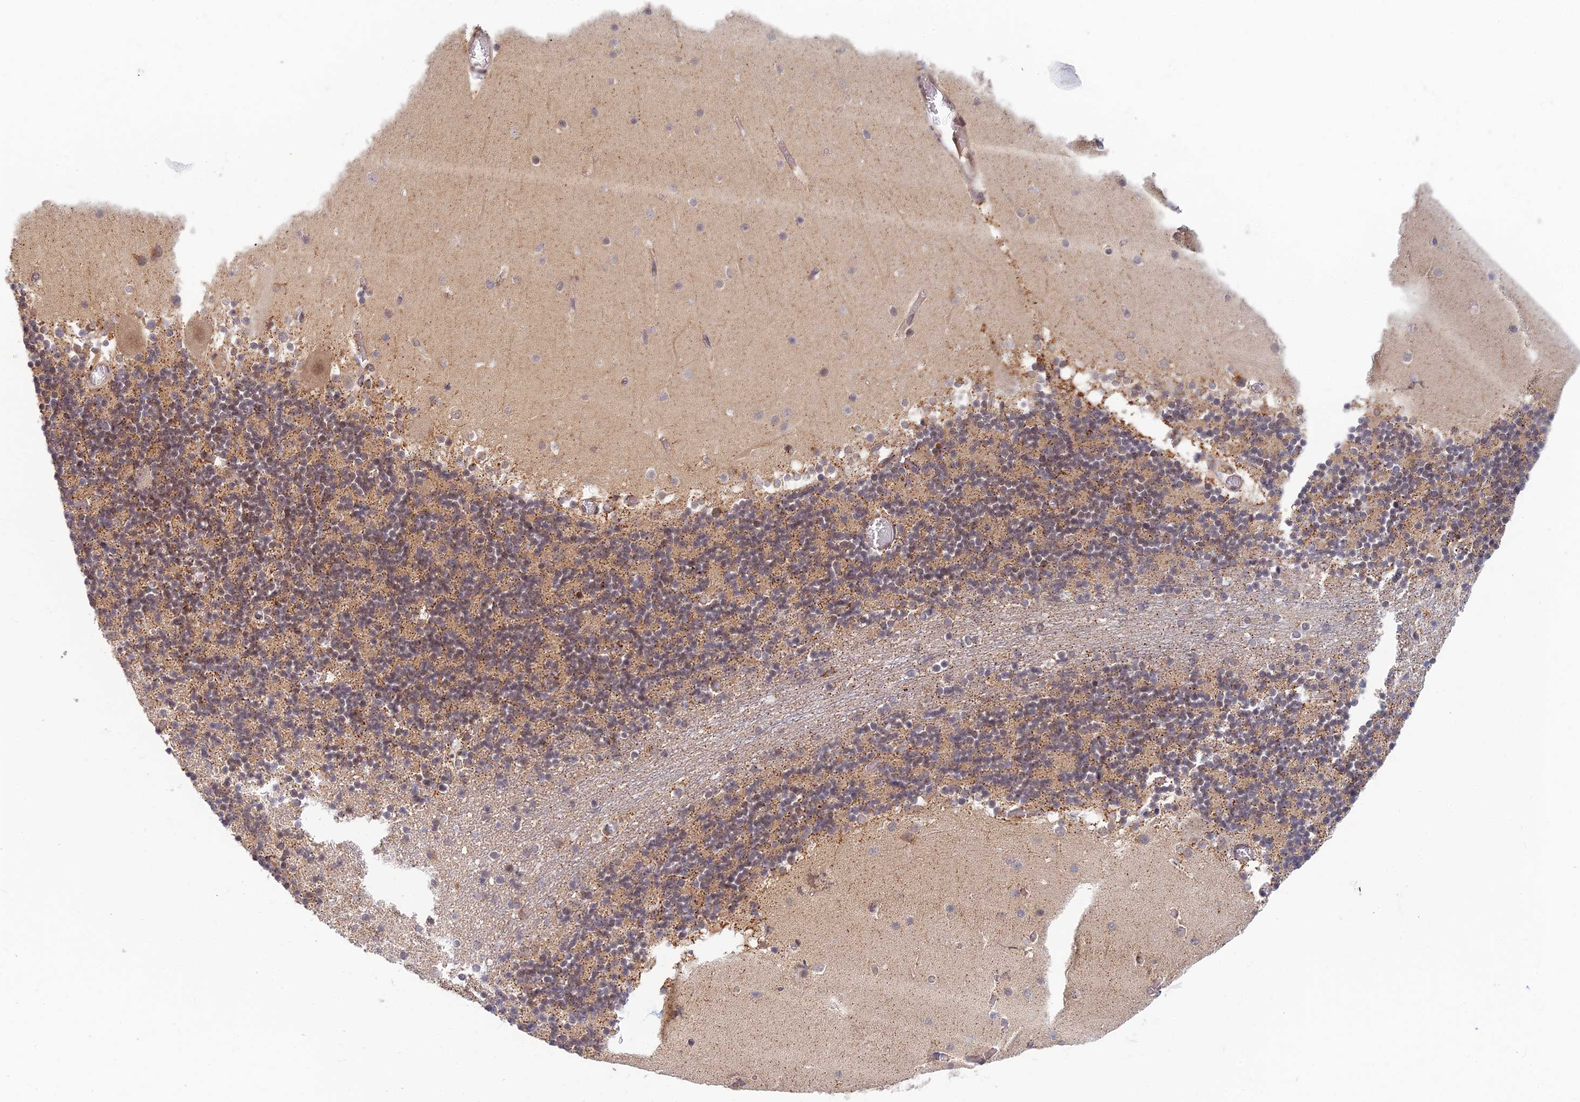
{"staining": {"intensity": "moderate", "quantity": "25%-75%", "location": "cytoplasmic/membranous"}, "tissue": "cerebellum", "cell_type": "Cells in granular layer", "image_type": "normal", "snomed": [{"axis": "morphology", "description": "Normal tissue, NOS"}, {"axis": "topography", "description": "Cerebellum"}], "caption": "This is an image of IHC staining of normal cerebellum, which shows moderate expression in the cytoplasmic/membranous of cells in granular layer.", "gene": "TCEA2", "patient": {"sex": "female", "age": 28}}